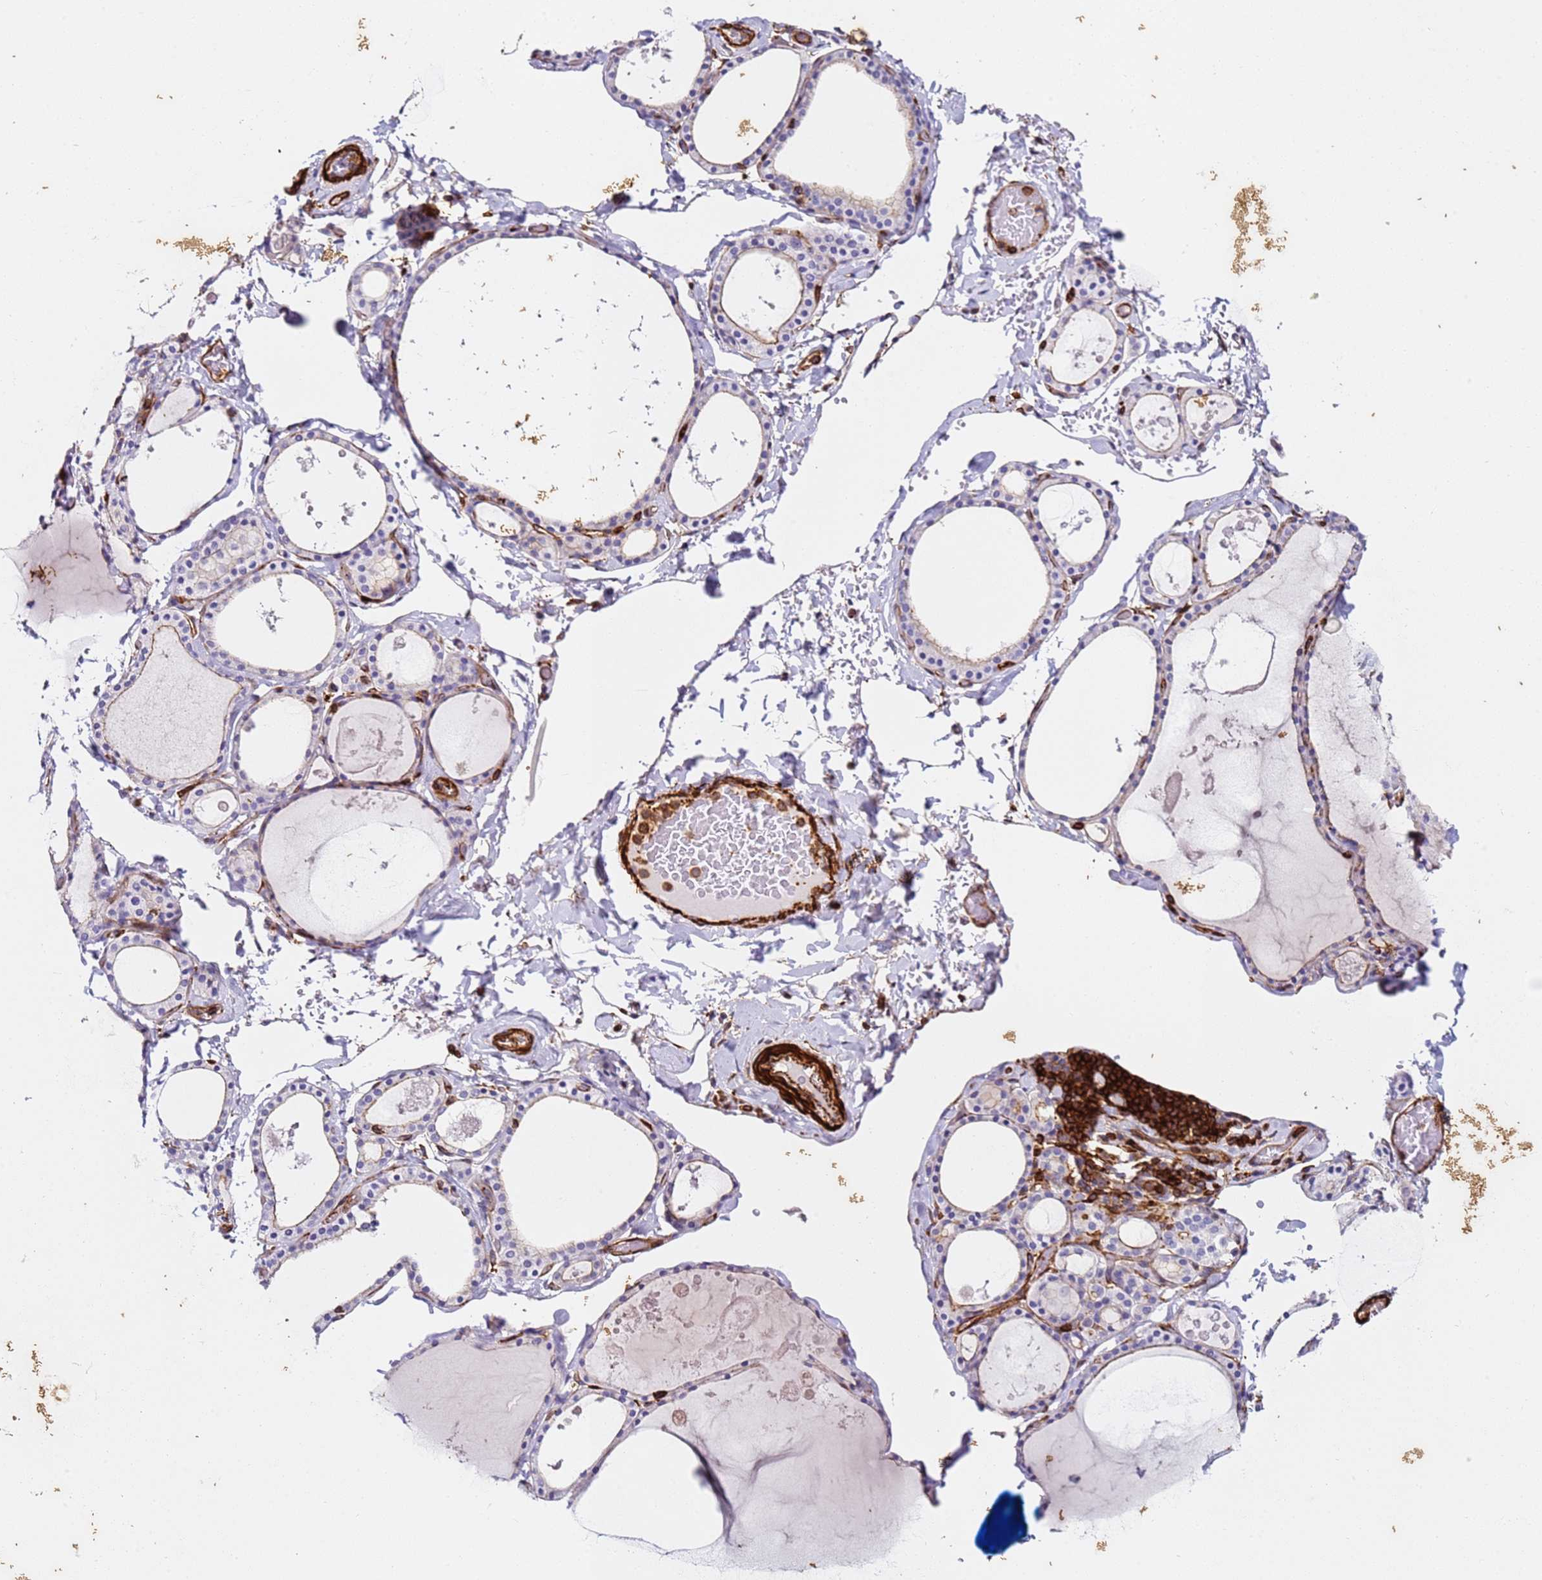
{"staining": {"intensity": "weak", "quantity": "<25%", "location": "cytoplasmic/membranous"}, "tissue": "thyroid gland", "cell_type": "Glandular cells", "image_type": "normal", "snomed": [{"axis": "morphology", "description": "Normal tissue, NOS"}, {"axis": "topography", "description": "Thyroid gland"}], "caption": "An IHC micrograph of benign thyroid gland is shown. There is no staining in glandular cells of thyroid gland. The staining was performed using DAB to visualize the protein expression in brown, while the nuclei were stained in blue with hematoxylin (Magnification: 20x).", "gene": "ZNF671", "patient": {"sex": "male", "age": 56}}